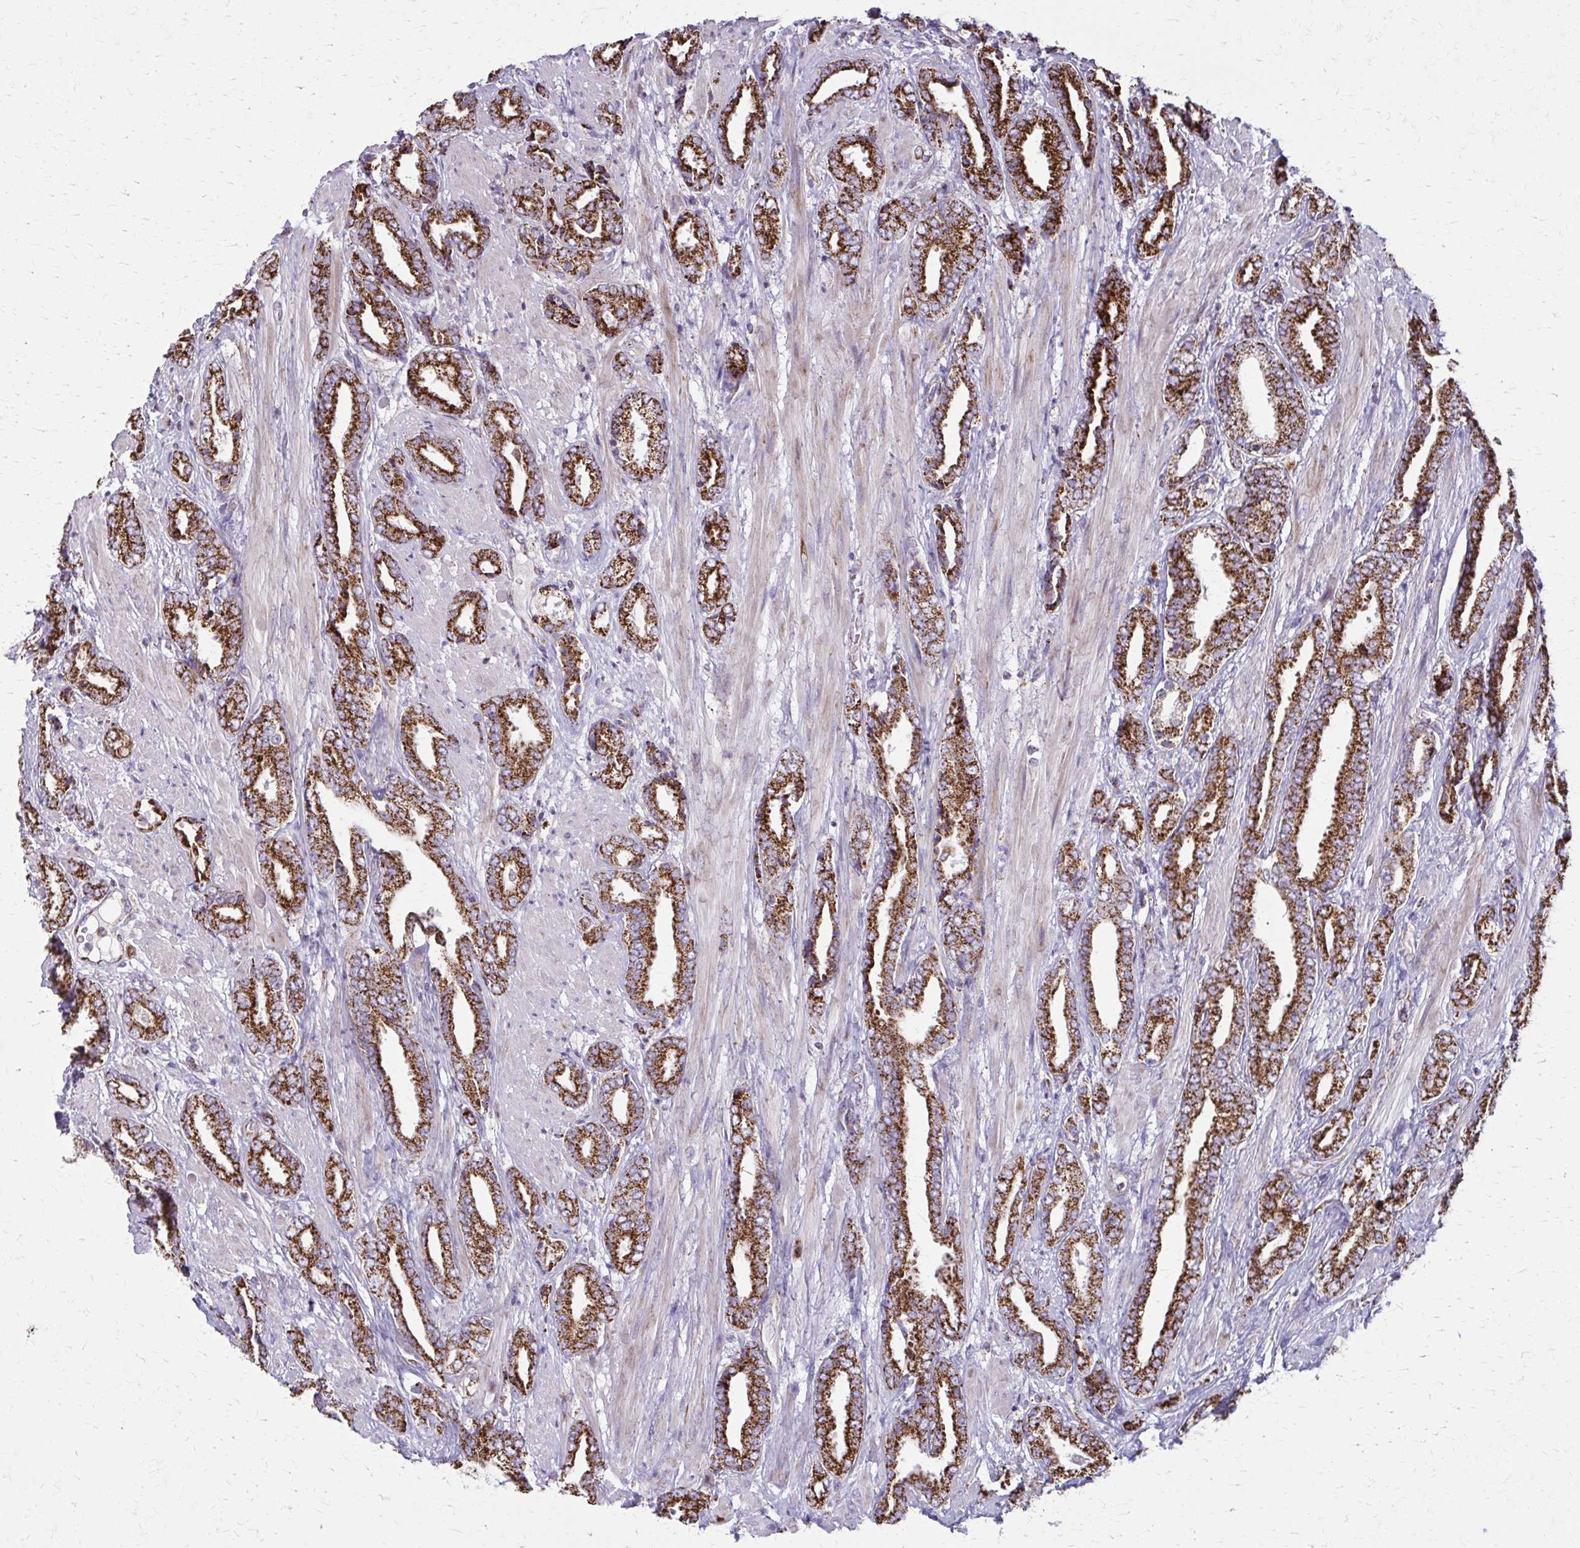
{"staining": {"intensity": "strong", "quantity": ">75%", "location": "cytoplasmic/membranous"}, "tissue": "prostate cancer", "cell_type": "Tumor cells", "image_type": "cancer", "snomed": [{"axis": "morphology", "description": "Adenocarcinoma, High grade"}, {"axis": "topography", "description": "Prostate"}], "caption": "Immunohistochemistry (IHC) micrograph of human prostate adenocarcinoma (high-grade) stained for a protein (brown), which reveals high levels of strong cytoplasmic/membranous staining in approximately >75% of tumor cells.", "gene": "TVP23A", "patient": {"sex": "male", "age": 56}}